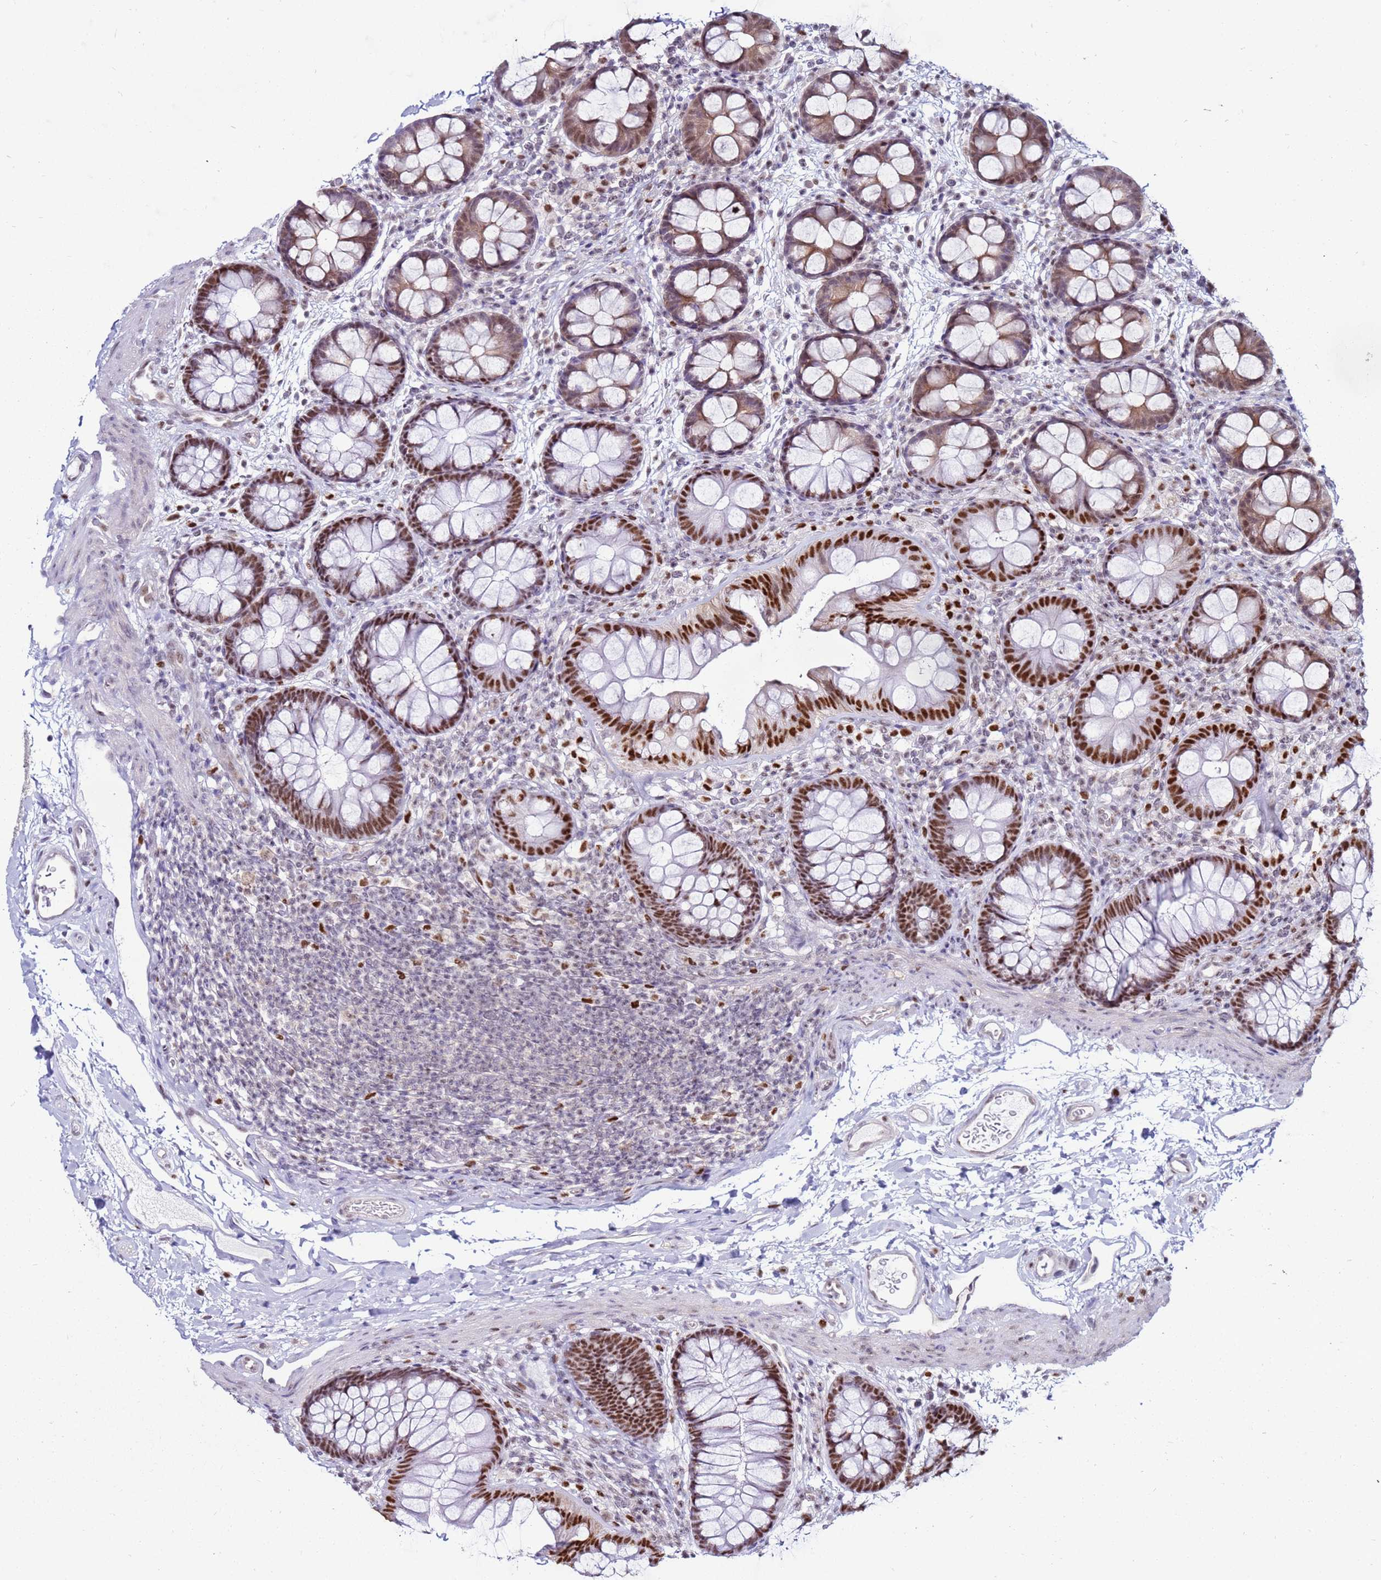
{"staining": {"intensity": "negative", "quantity": "none", "location": "none"}, "tissue": "colon", "cell_type": "Endothelial cells", "image_type": "normal", "snomed": [{"axis": "morphology", "description": "Normal tissue, NOS"}, {"axis": "topography", "description": "Colon"}], "caption": "This is an immunohistochemistry image of normal colon. There is no staining in endothelial cells.", "gene": "KPNA4", "patient": {"sex": "female", "age": 62}}